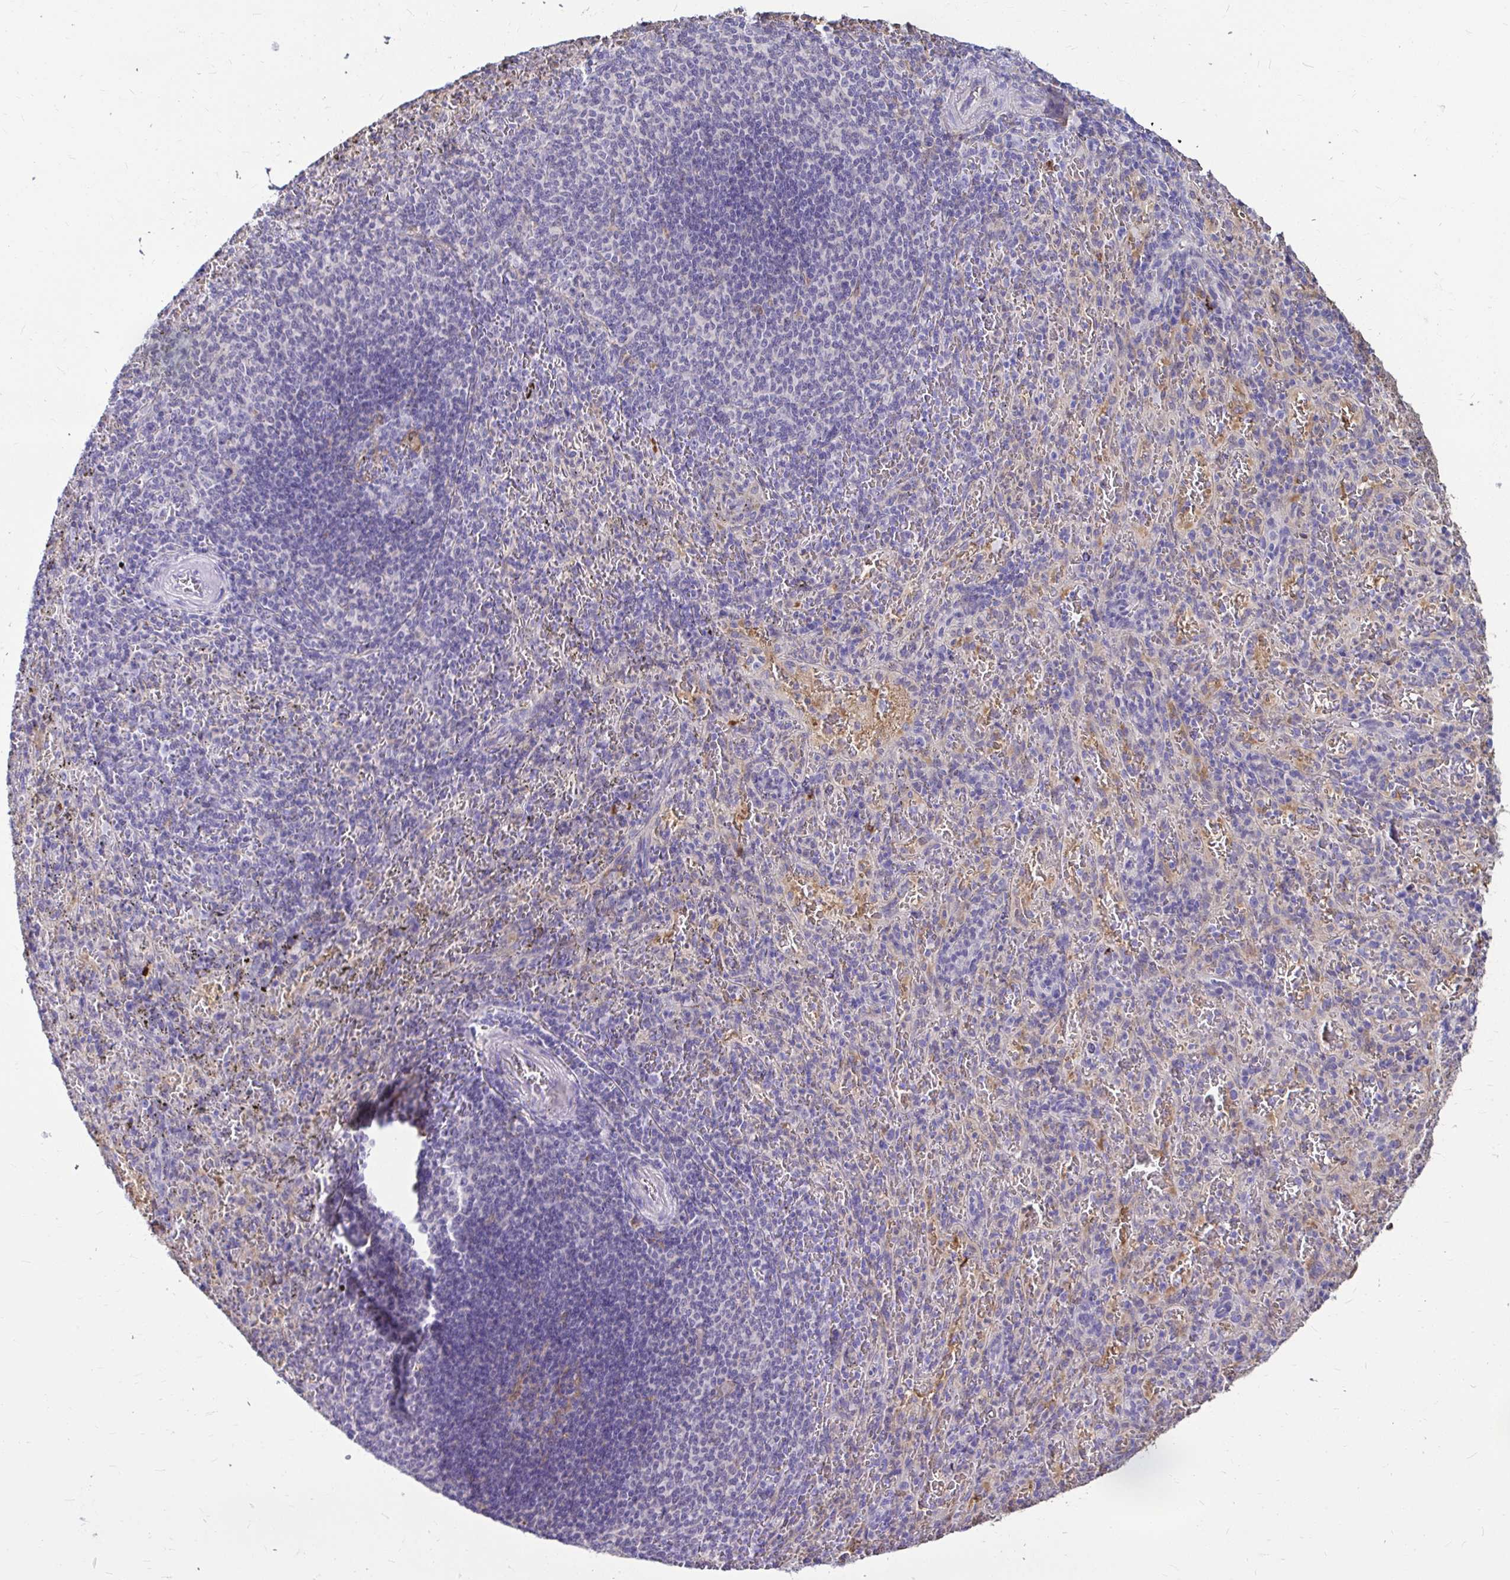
{"staining": {"intensity": "negative", "quantity": "none", "location": "none"}, "tissue": "spleen", "cell_type": "Cells in red pulp", "image_type": "normal", "snomed": [{"axis": "morphology", "description": "Normal tissue, NOS"}, {"axis": "topography", "description": "Spleen"}], "caption": "IHC of normal human spleen reveals no expression in cells in red pulp.", "gene": "IDH1", "patient": {"sex": "male", "age": 57}}